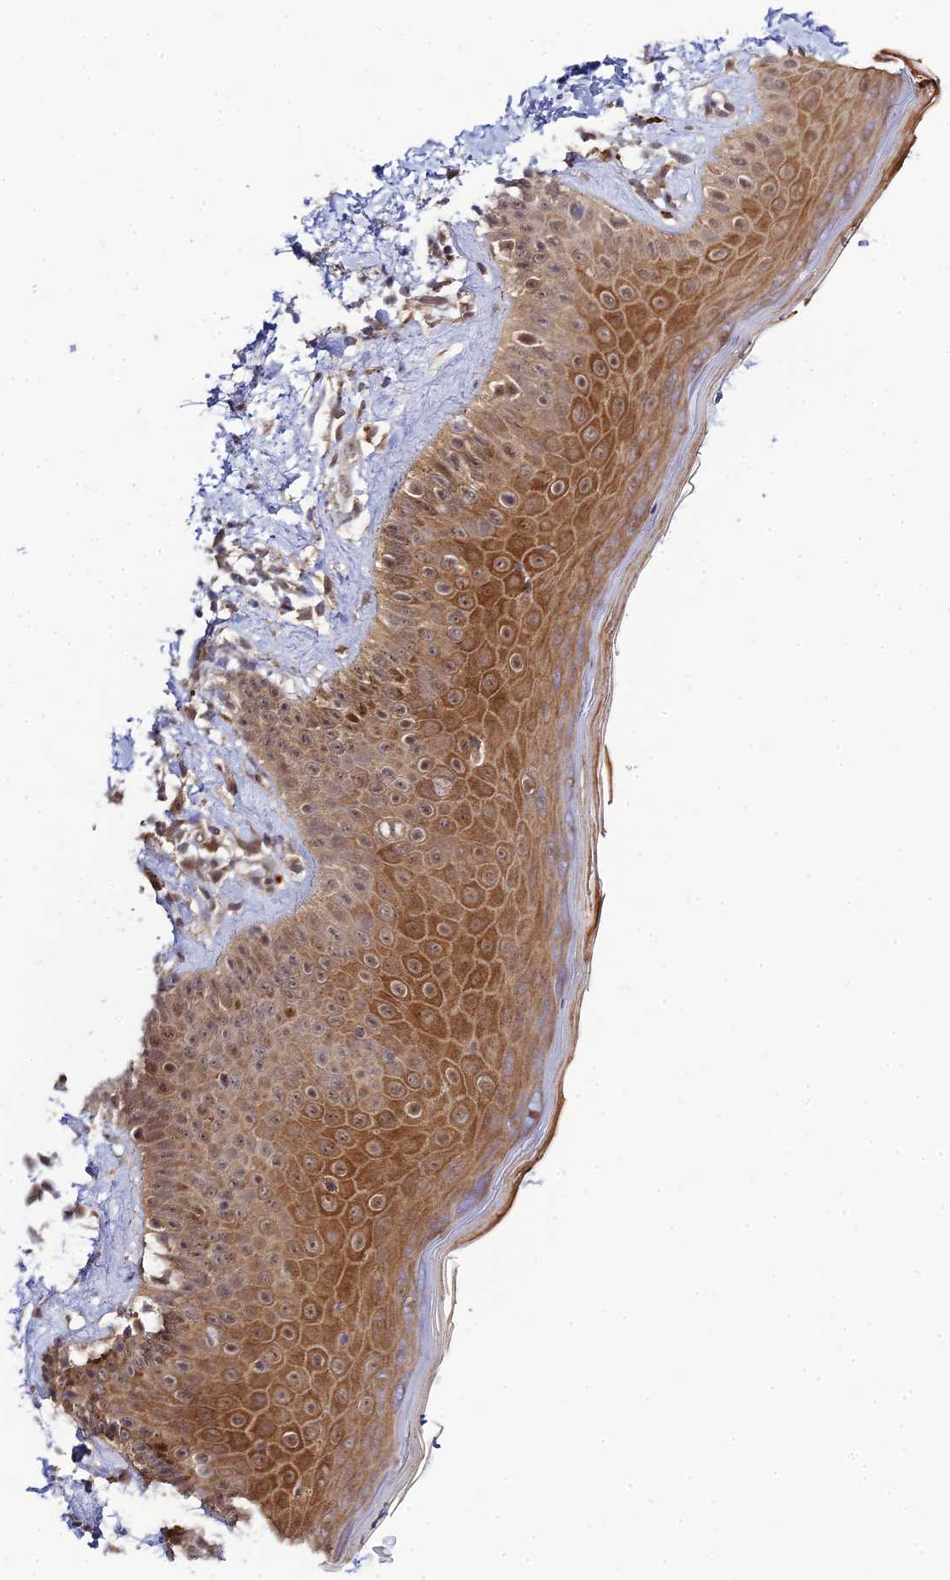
{"staining": {"intensity": "moderate", "quantity": ">75%", "location": "cytoplasmic/membranous"}, "tissue": "skin", "cell_type": "Fibroblasts", "image_type": "normal", "snomed": [{"axis": "morphology", "description": "Normal tissue, NOS"}, {"axis": "topography", "description": "Skin"}], "caption": "Protein expression analysis of normal skin shows moderate cytoplasmic/membranous staining in about >75% of fibroblasts. Using DAB (3,3'-diaminobenzidine) (brown) and hematoxylin (blue) stains, captured at high magnification using brightfield microscopy.", "gene": "SKIC8", "patient": {"sex": "male", "age": 52}}